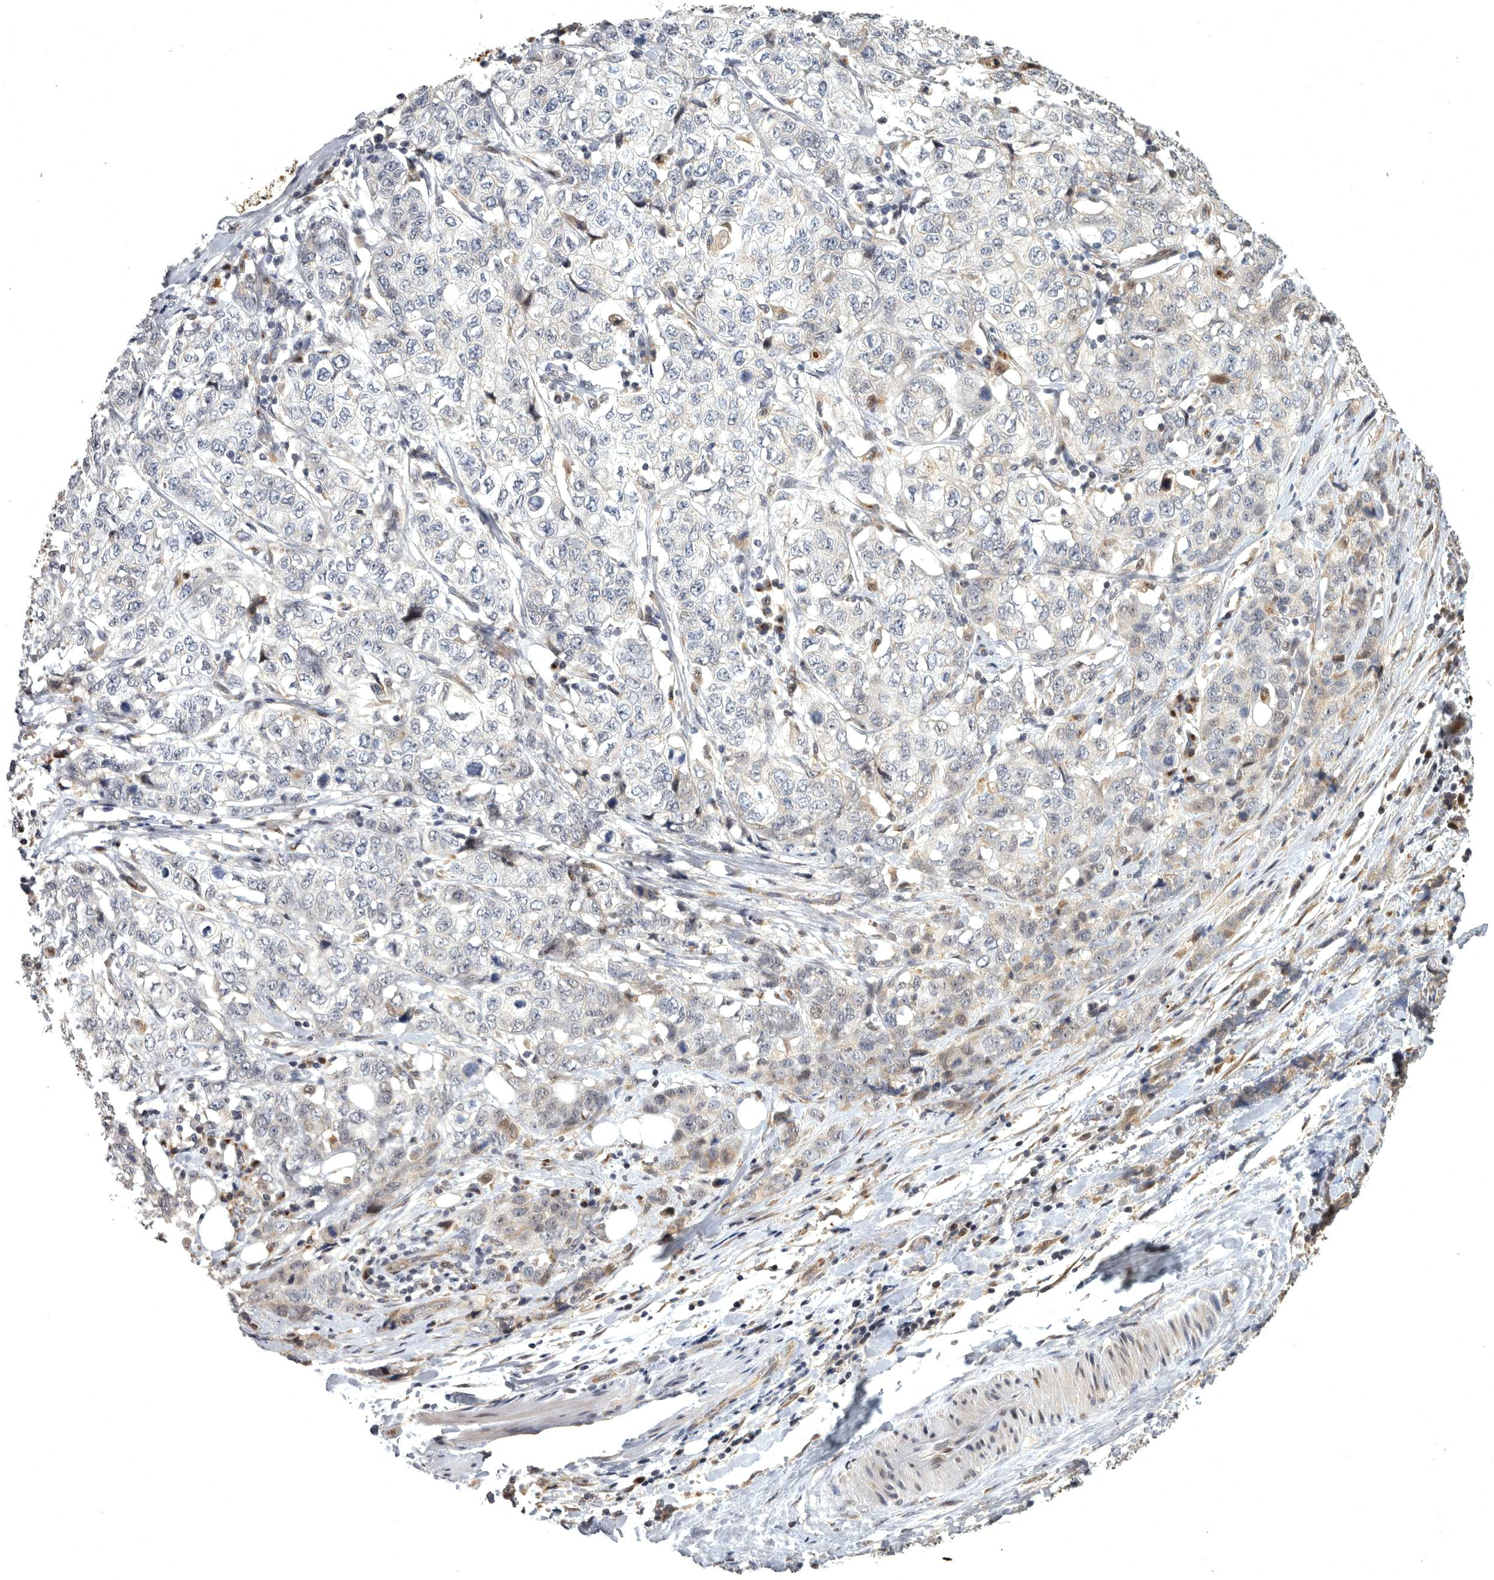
{"staining": {"intensity": "negative", "quantity": "none", "location": "none"}, "tissue": "stomach cancer", "cell_type": "Tumor cells", "image_type": "cancer", "snomed": [{"axis": "morphology", "description": "Adenocarcinoma, NOS"}, {"axis": "topography", "description": "Stomach"}], "caption": "Tumor cells are negative for protein expression in human stomach cancer.", "gene": "MAN2A1", "patient": {"sex": "male", "age": 48}}